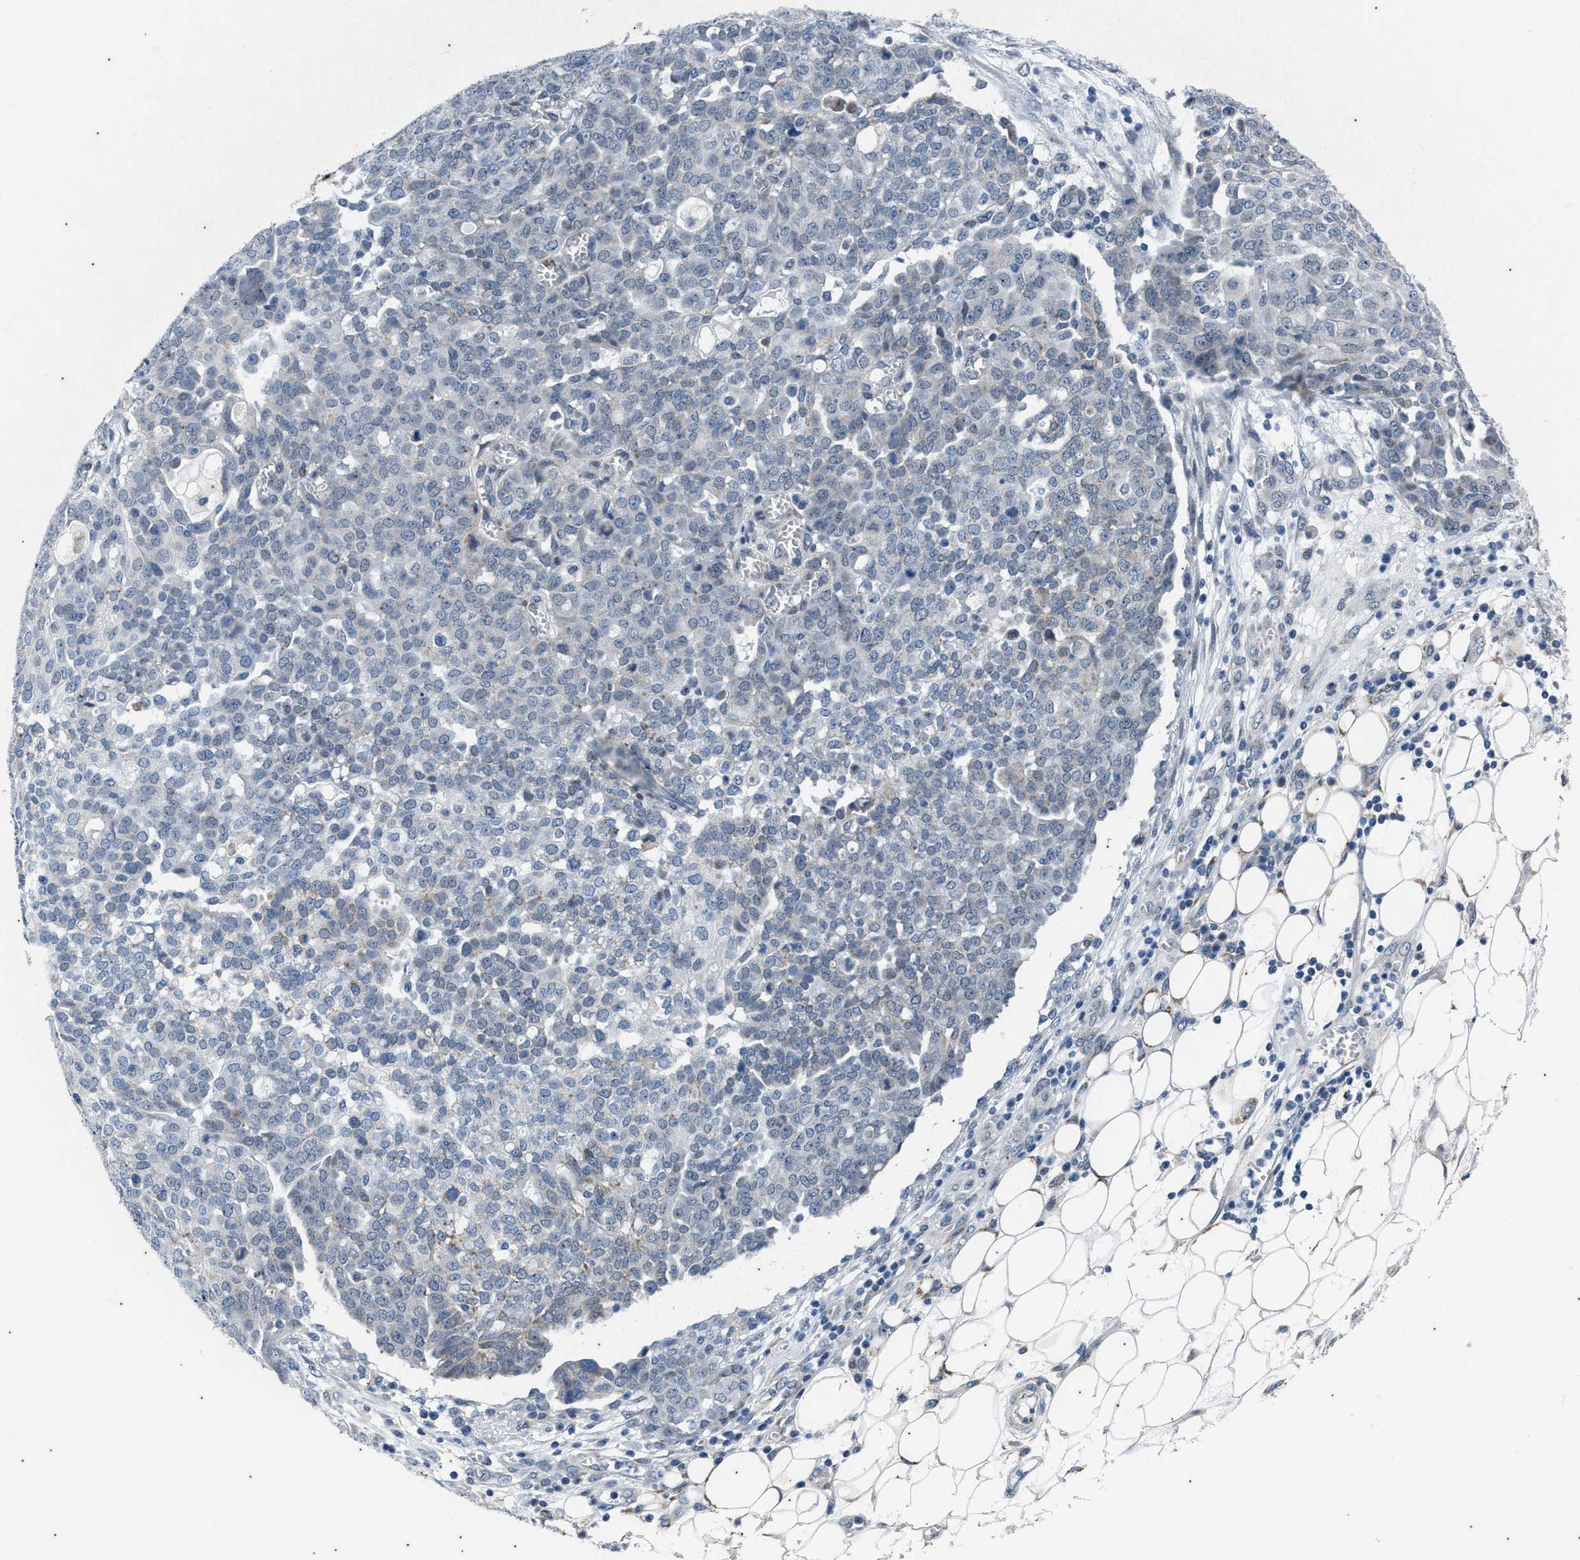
{"staining": {"intensity": "negative", "quantity": "none", "location": "none"}, "tissue": "ovarian cancer", "cell_type": "Tumor cells", "image_type": "cancer", "snomed": [{"axis": "morphology", "description": "Cystadenocarcinoma, serous, NOS"}, {"axis": "topography", "description": "Soft tissue"}, {"axis": "topography", "description": "Ovary"}], "caption": "A high-resolution image shows IHC staining of ovarian serous cystadenocarcinoma, which shows no significant staining in tumor cells.", "gene": "KIF24", "patient": {"sex": "female", "age": 57}}